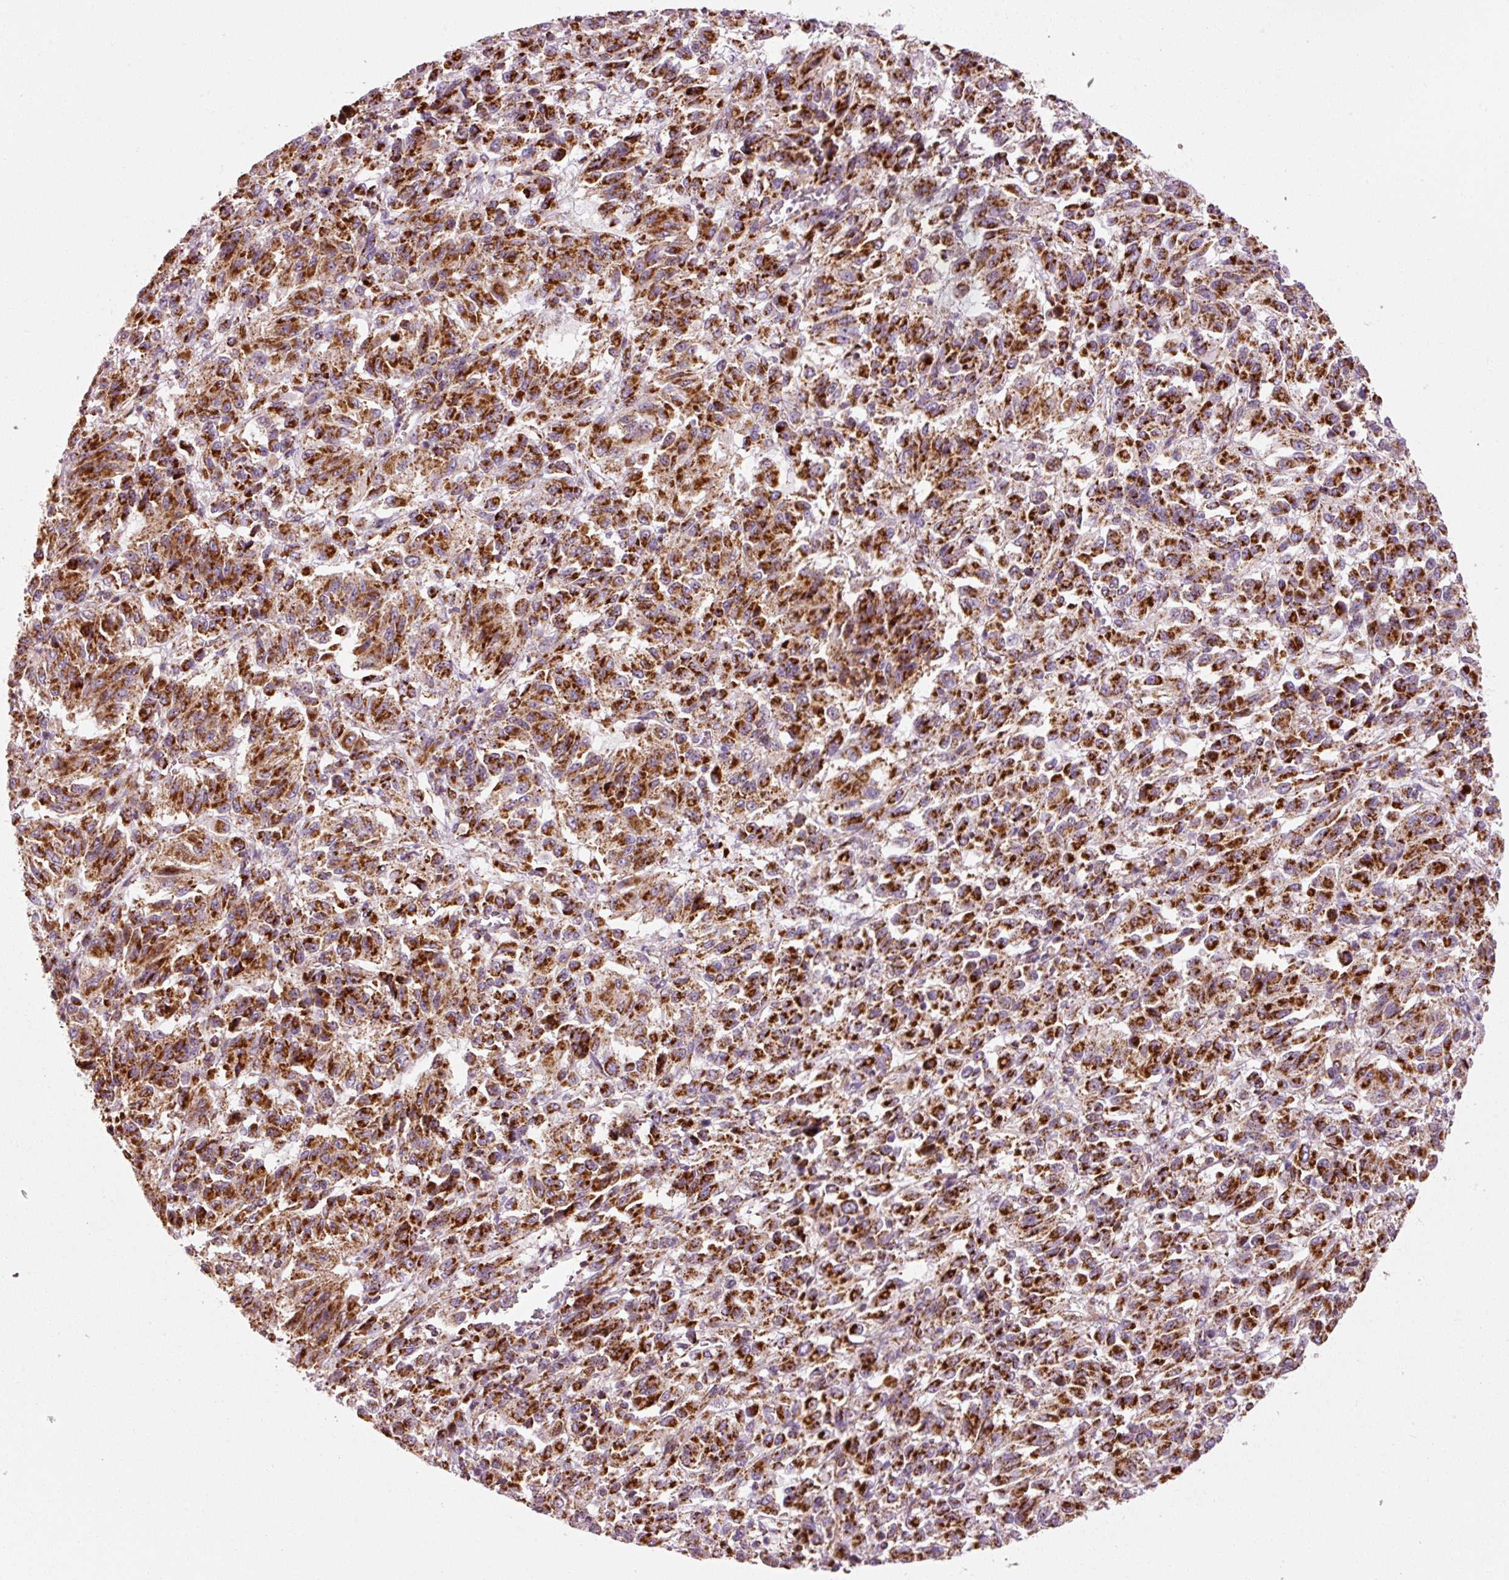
{"staining": {"intensity": "strong", "quantity": ">75%", "location": "cytoplasmic/membranous"}, "tissue": "melanoma", "cell_type": "Tumor cells", "image_type": "cancer", "snomed": [{"axis": "morphology", "description": "Malignant melanoma, Metastatic site"}, {"axis": "topography", "description": "Lung"}], "caption": "Brown immunohistochemical staining in human malignant melanoma (metastatic site) exhibits strong cytoplasmic/membranous staining in about >75% of tumor cells.", "gene": "NDUFB4", "patient": {"sex": "male", "age": 64}}